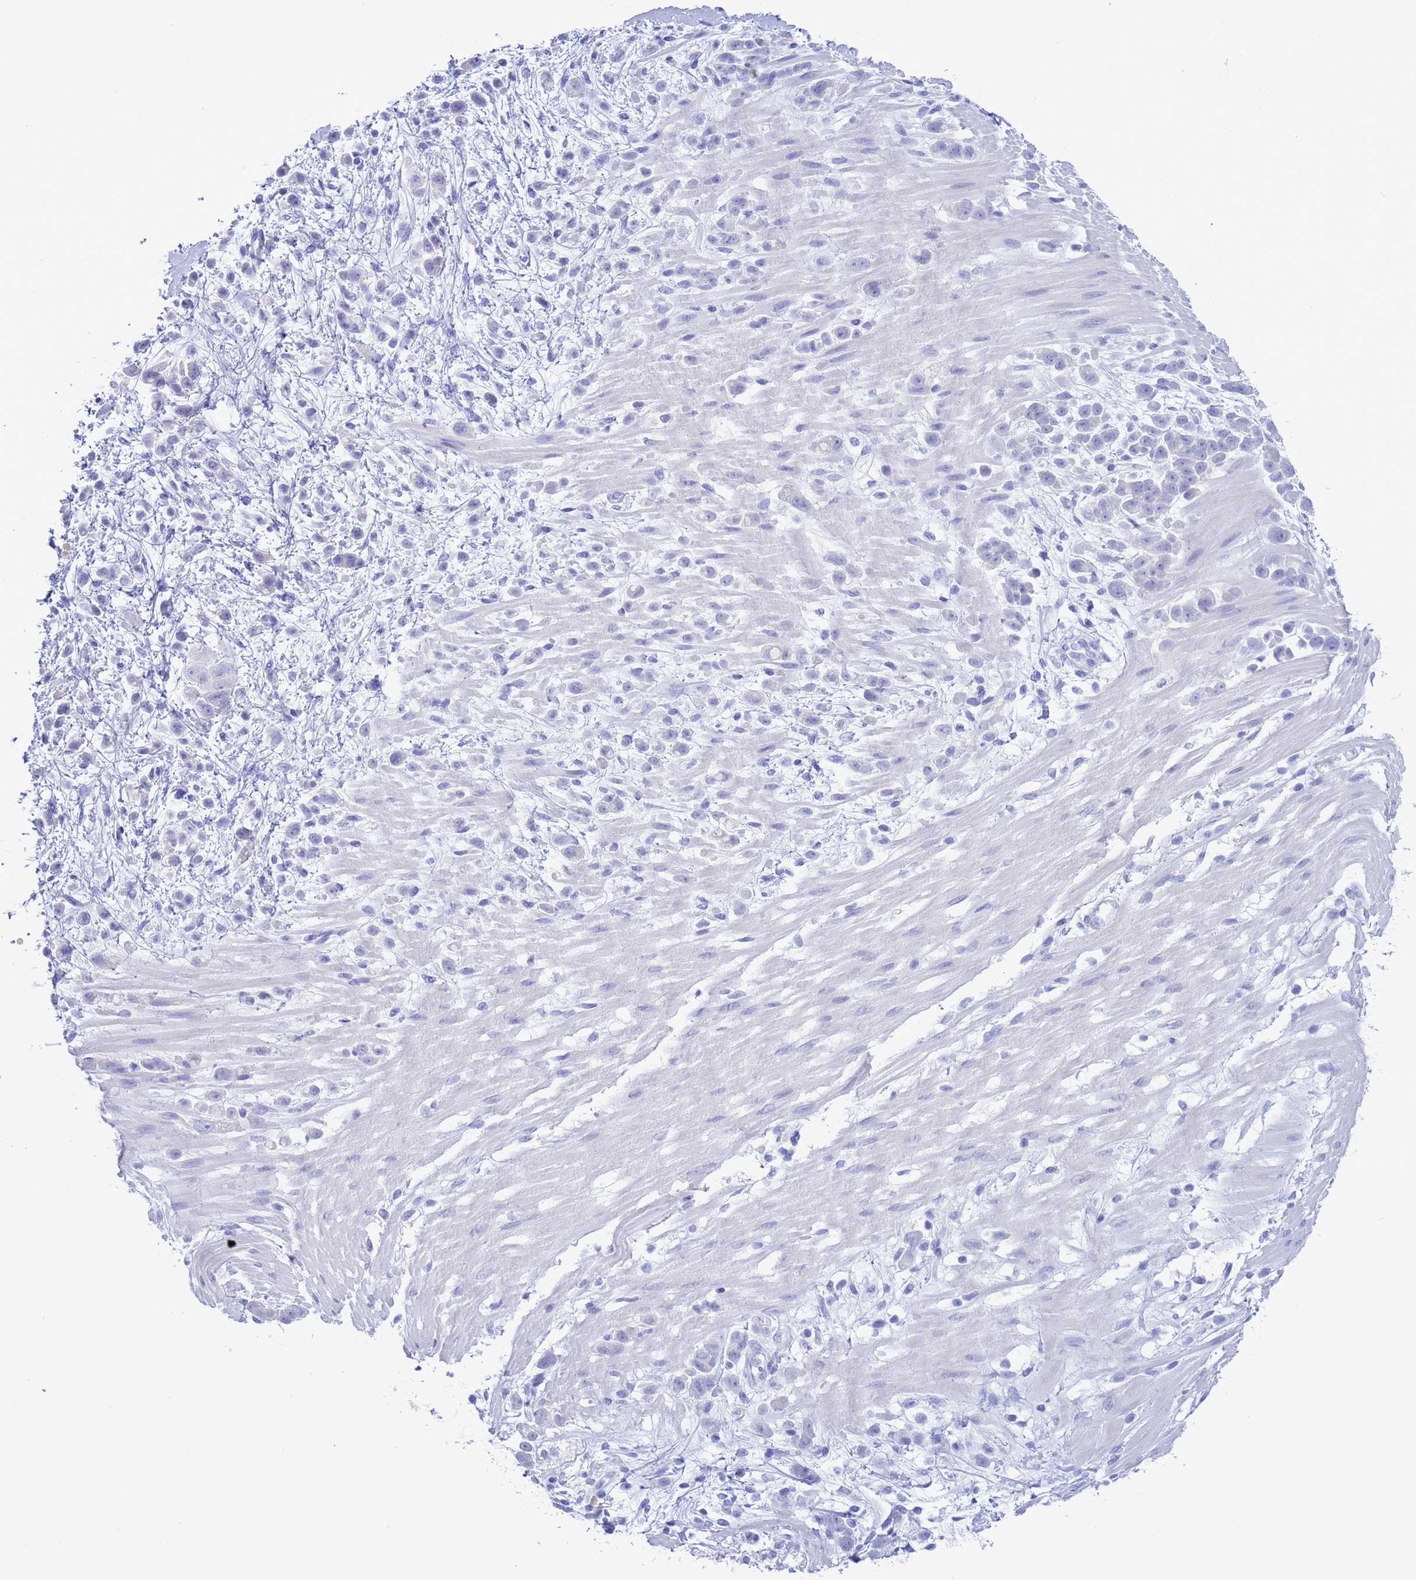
{"staining": {"intensity": "negative", "quantity": "none", "location": "none"}, "tissue": "pancreatic cancer", "cell_type": "Tumor cells", "image_type": "cancer", "snomed": [{"axis": "morphology", "description": "Normal tissue, NOS"}, {"axis": "morphology", "description": "Adenocarcinoma, NOS"}, {"axis": "topography", "description": "Pancreas"}], "caption": "This is an immunohistochemistry histopathology image of pancreatic cancer (adenocarcinoma). There is no positivity in tumor cells.", "gene": "GSTM1", "patient": {"sex": "female", "age": 64}}